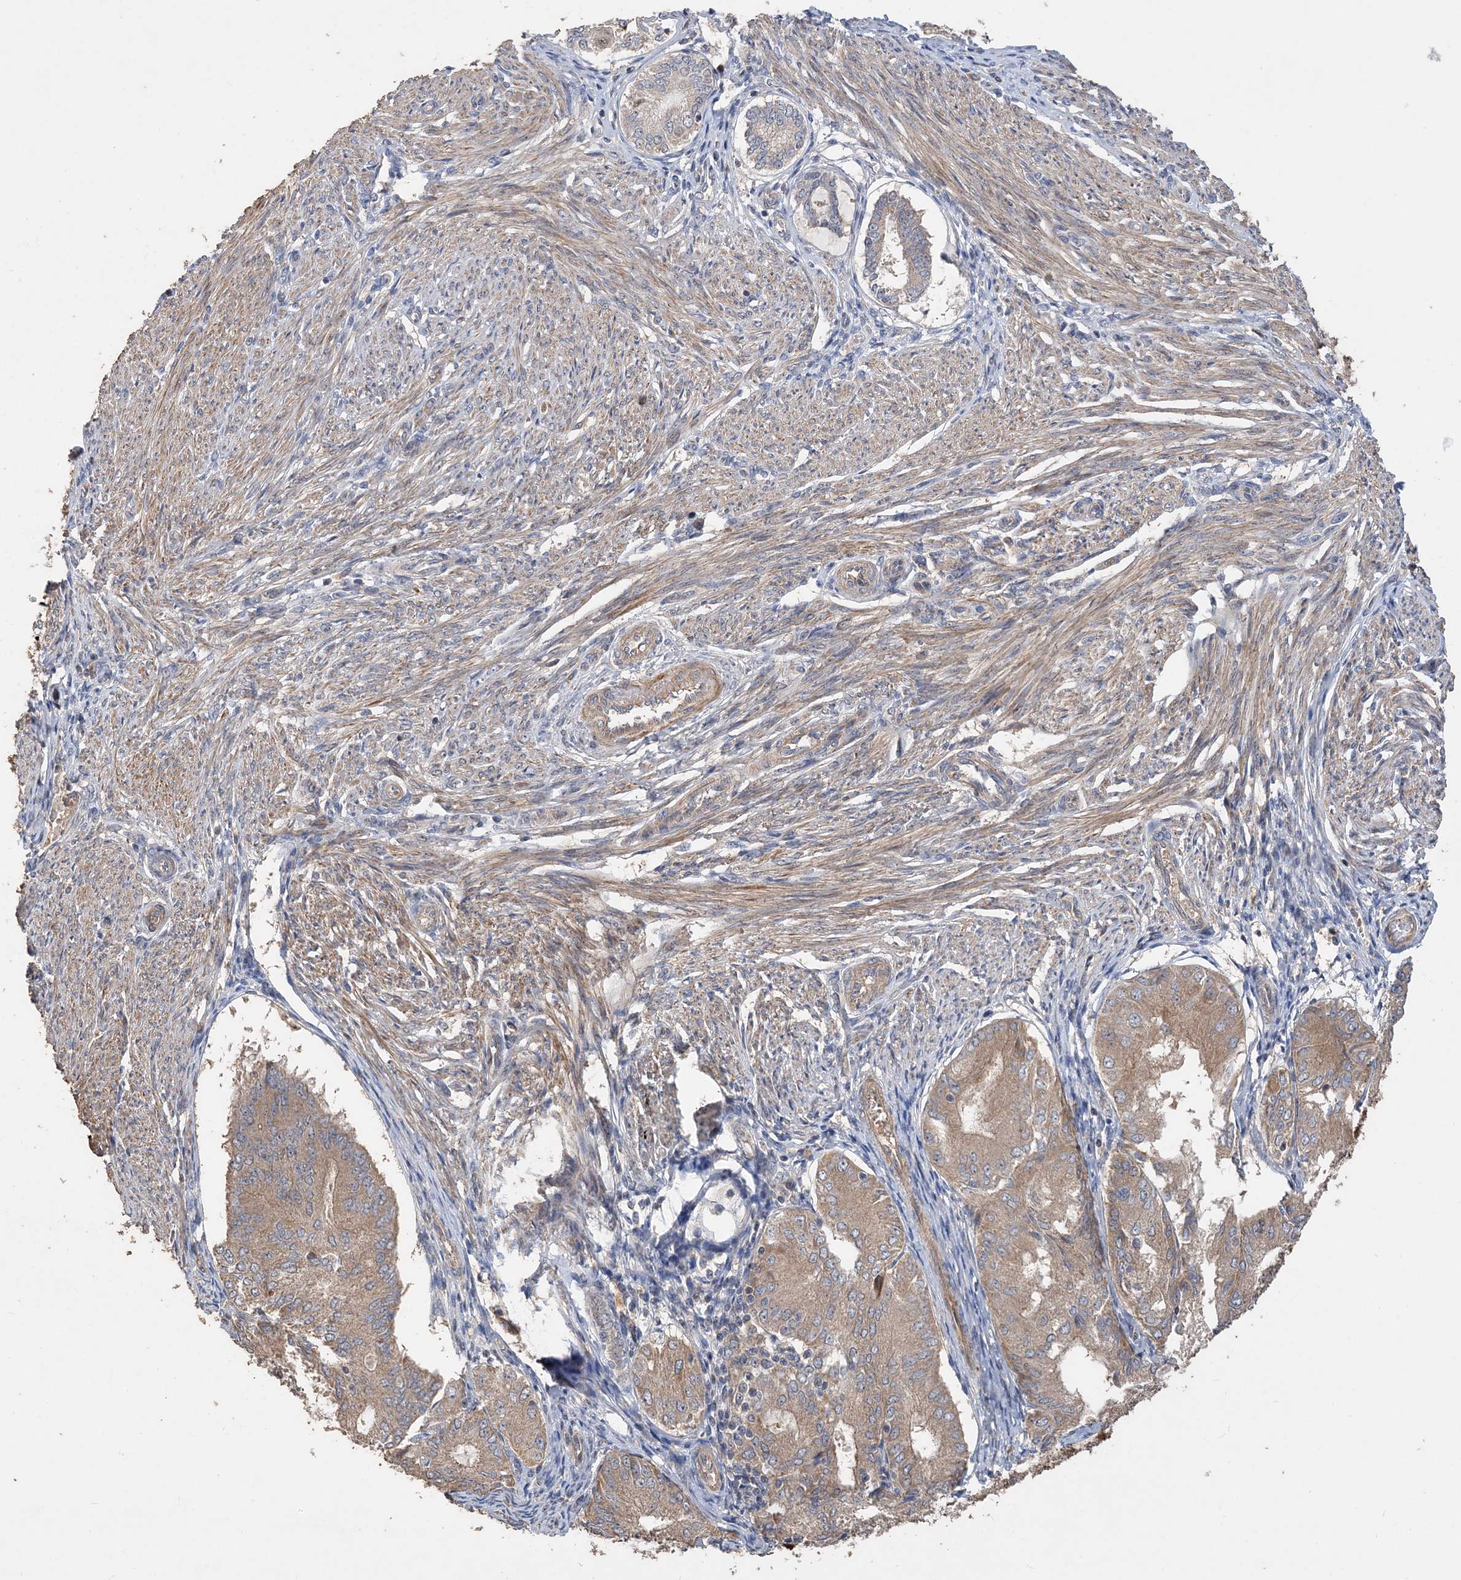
{"staining": {"intensity": "moderate", "quantity": ">75%", "location": "cytoplasmic/membranous"}, "tissue": "endometrial cancer", "cell_type": "Tumor cells", "image_type": "cancer", "snomed": [{"axis": "morphology", "description": "Adenocarcinoma, NOS"}, {"axis": "topography", "description": "Endometrium"}], "caption": "Endometrial cancer (adenocarcinoma) stained with a brown dye shows moderate cytoplasmic/membranous positive positivity in about >75% of tumor cells.", "gene": "GRINA", "patient": {"sex": "female", "age": 81}}